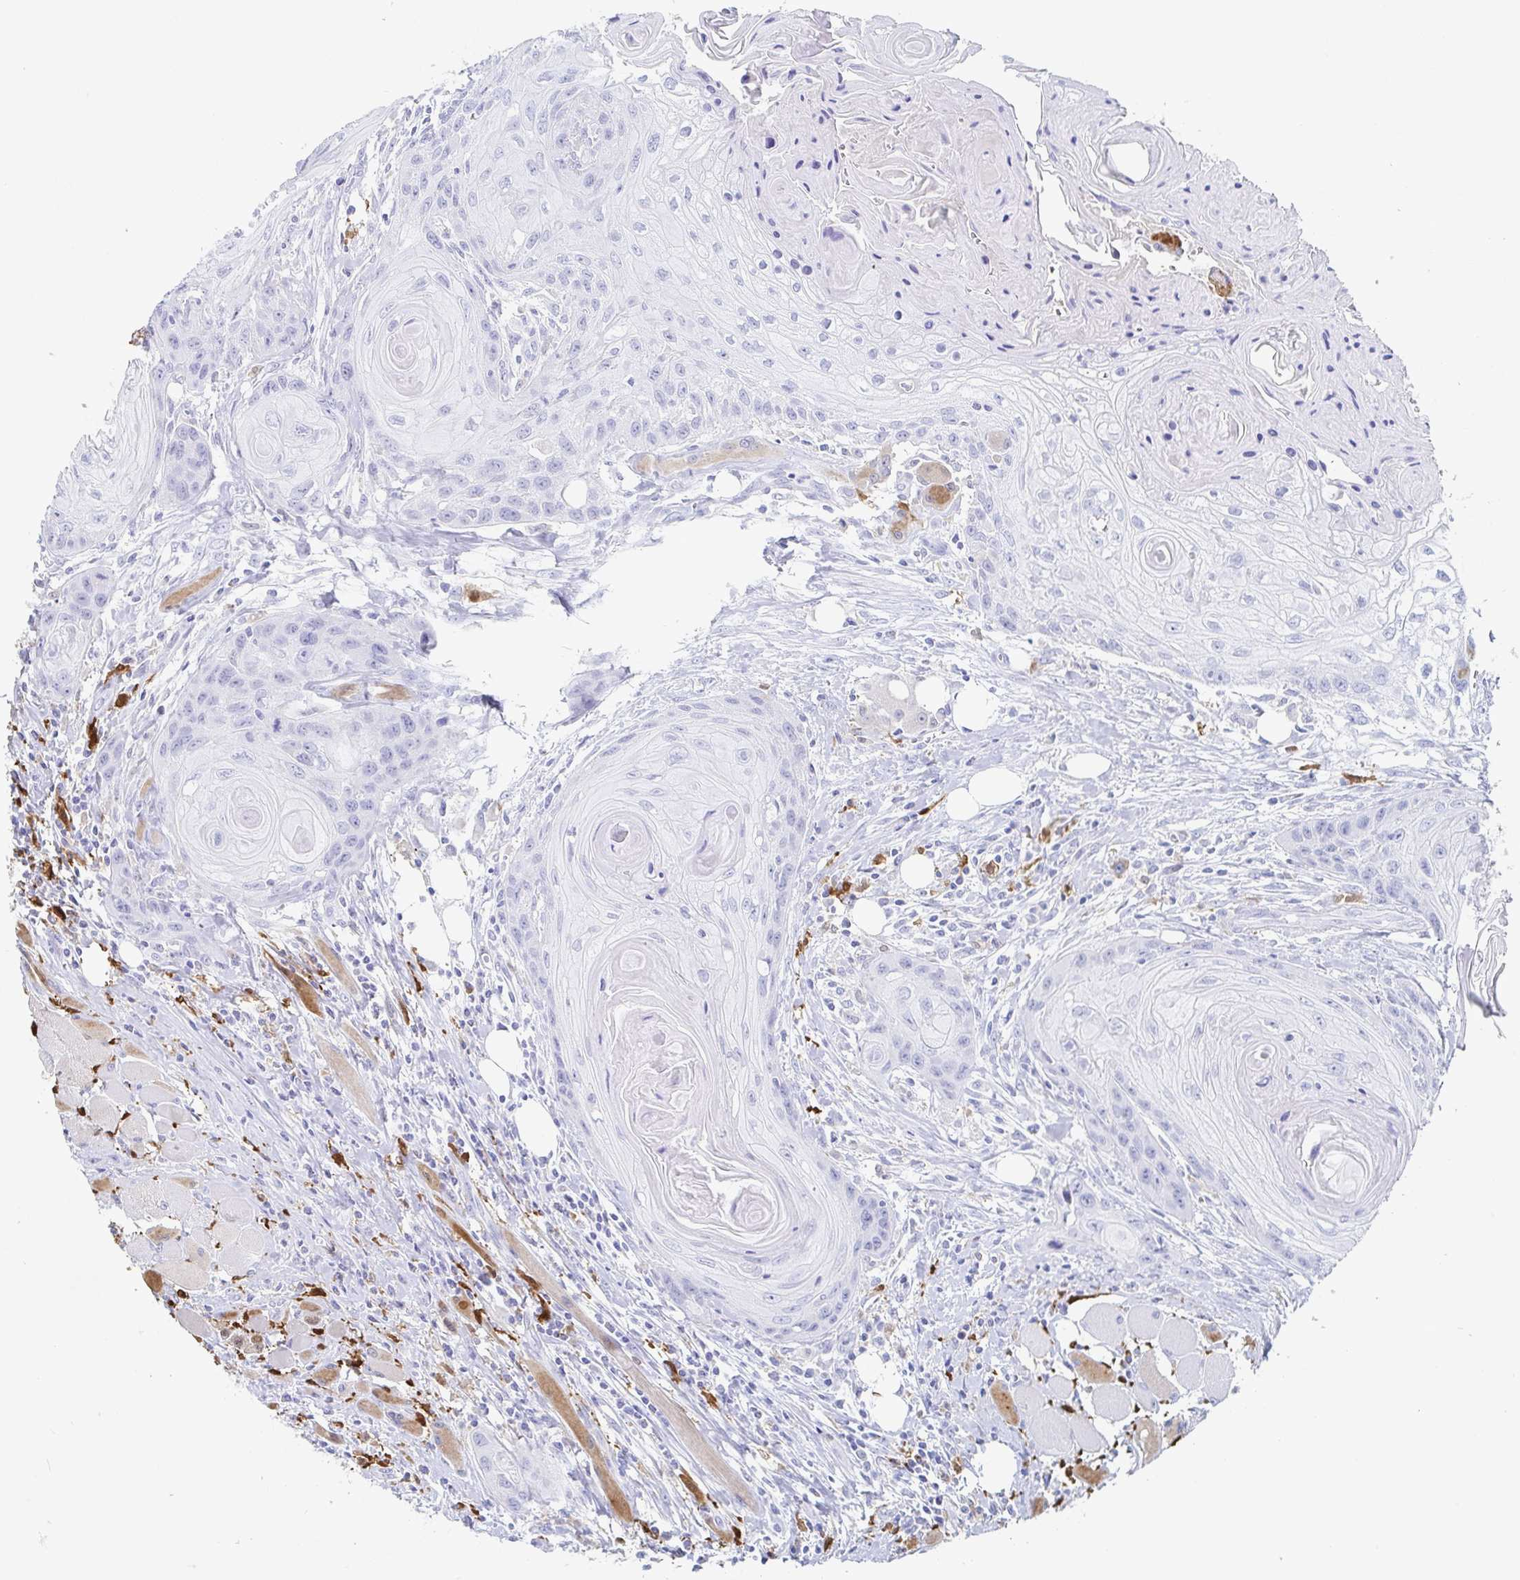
{"staining": {"intensity": "negative", "quantity": "none", "location": "none"}, "tissue": "head and neck cancer", "cell_type": "Tumor cells", "image_type": "cancer", "snomed": [{"axis": "morphology", "description": "Squamous cell carcinoma, NOS"}, {"axis": "topography", "description": "Oral tissue"}, {"axis": "topography", "description": "Head-Neck"}], "caption": "Squamous cell carcinoma (head and neck) was stained to show a protein in brown. There is no significant staining in tumor cells.", "gene": "OR2A4", "patient": {"sex": "male", "age": 58}}